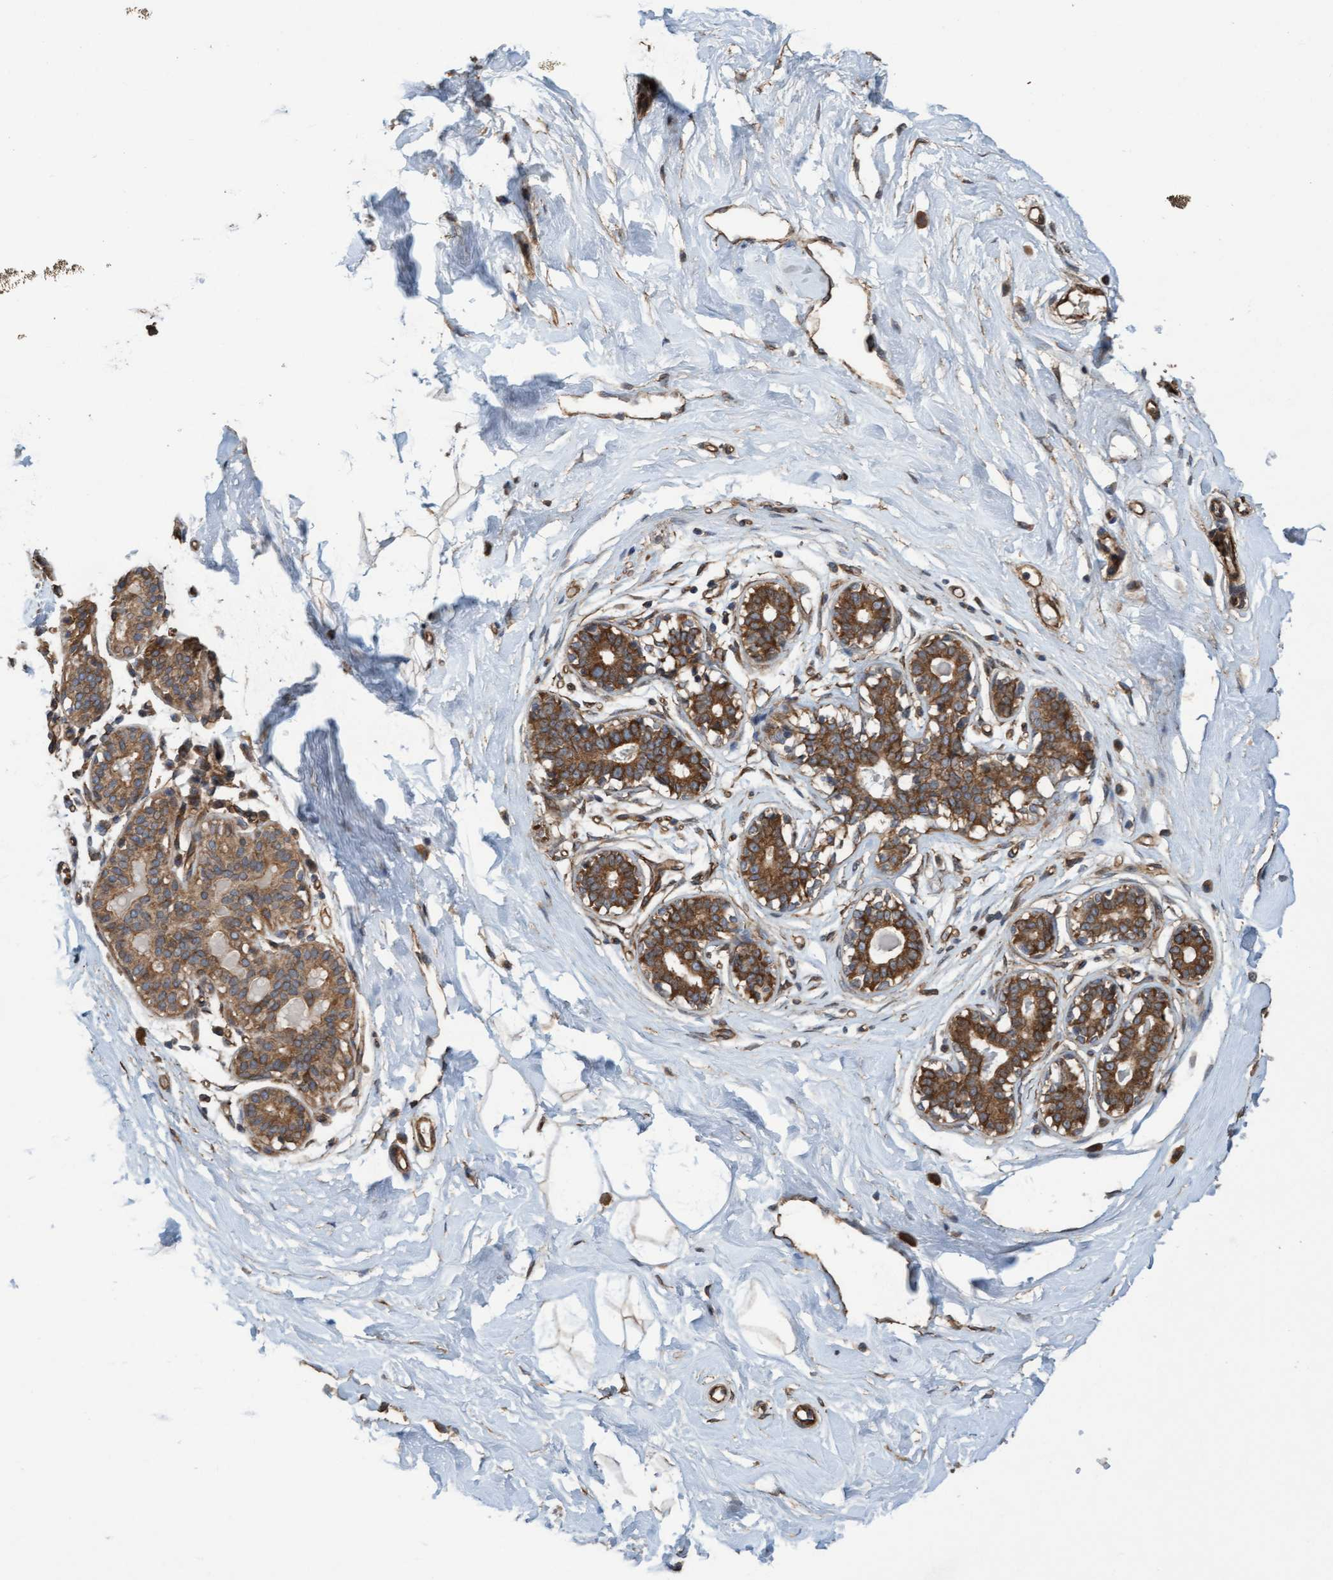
{"staining": {"intensity": "negative", "quantity": "none", "location": "none"}, "tissue": "breast", "cell_type": "Adipocytes", "image_type": "normal", "snomed": [{"axis": "morphology", "description": "Normal tissue, NOS"}, {"axis": "topography", "description": "Breast"}], "caption": "An immunohistochemistry (IHC) histopathology image of benign breast is shown. There is no staining in adipocytes of breast. The staining was performed using DAB to visualize the protein expression in brown, while the nuclei were stained in blue with hematoxylin (Magnification: 20x).", "gene": "CDC42EP4", "patient": {"sex": "female", "age": 23}}